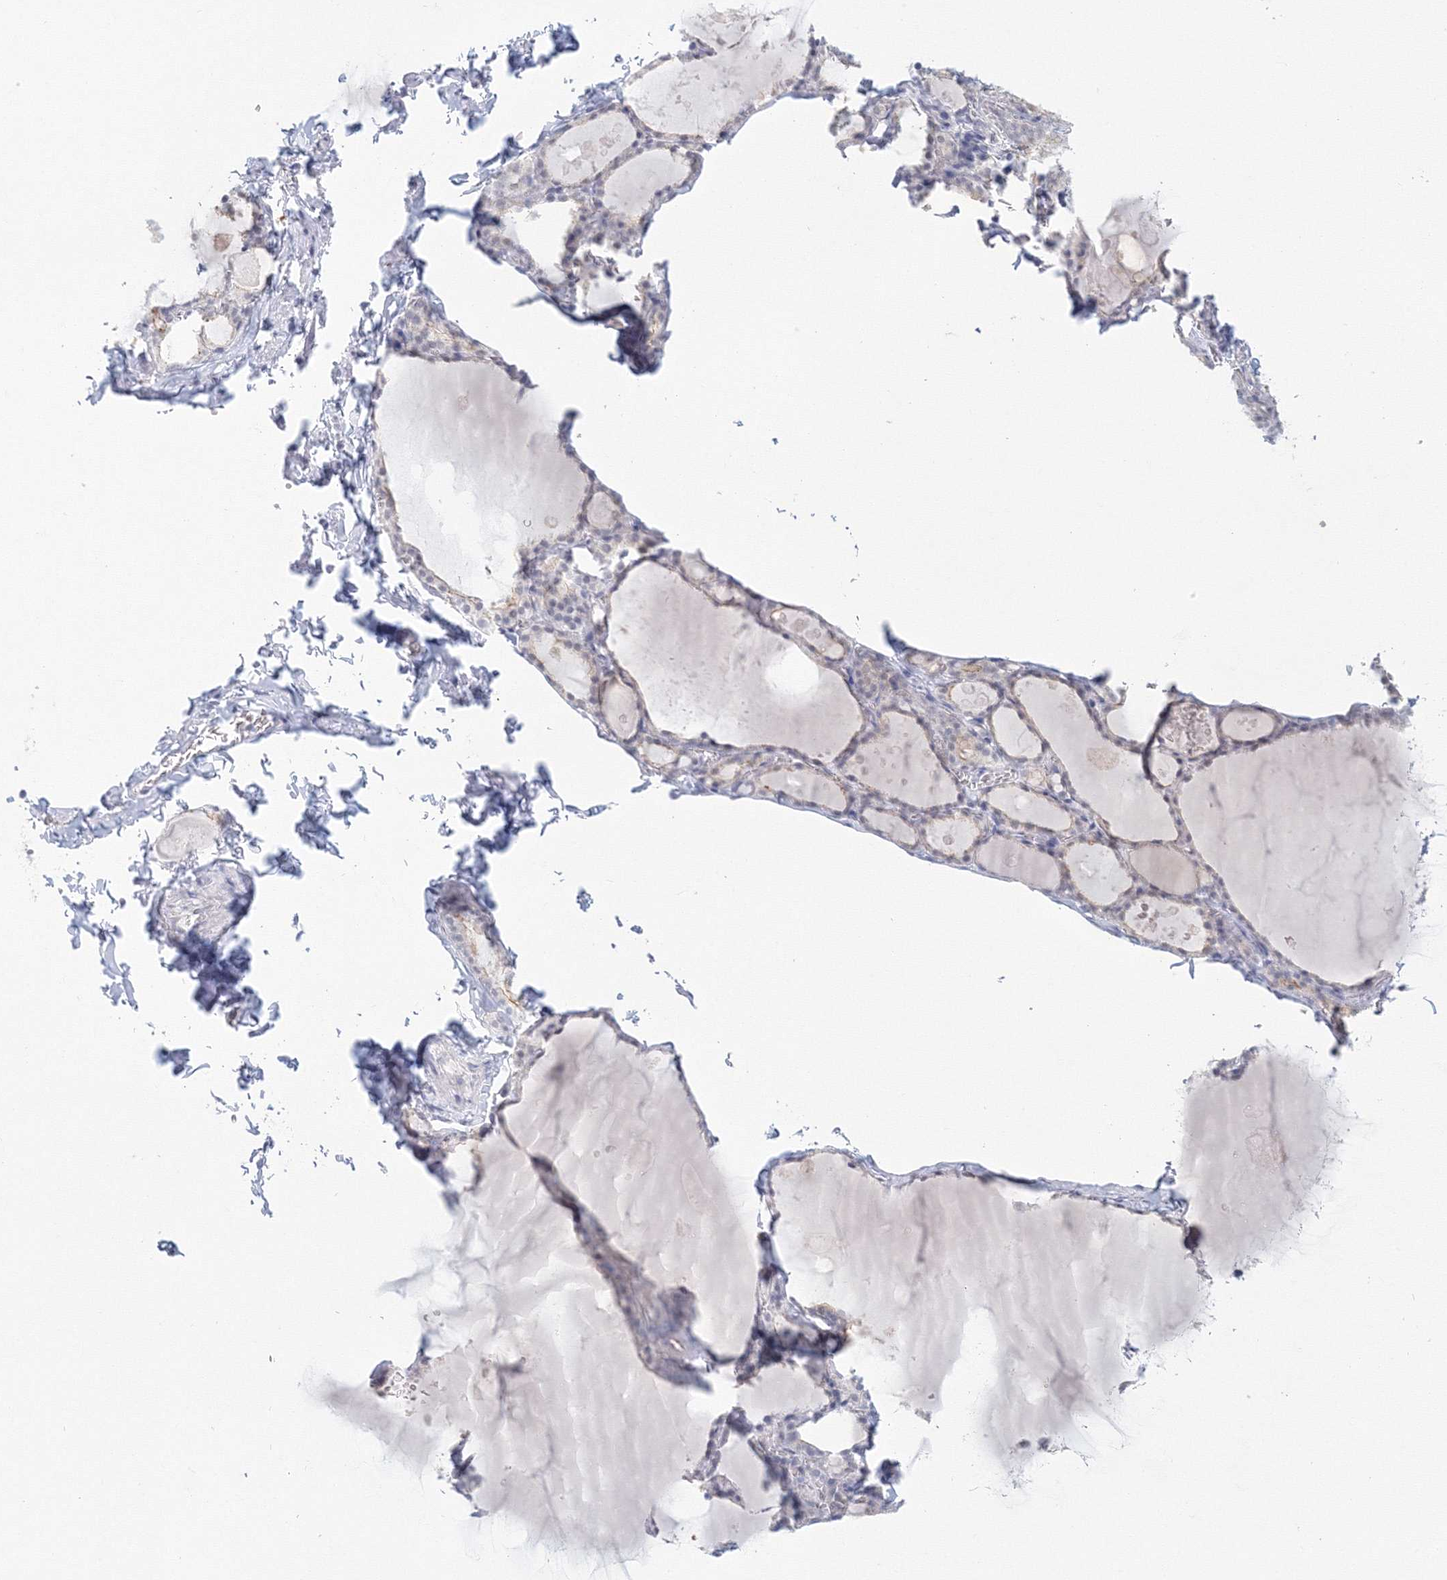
{"staining": {"intensity": "negative", "quantity": "none", "location": "none"}, "tissue": "thyroid gland", "cell_type": "Glandular cells", "image_type": "normal", "snomed": [{"axis": "morphology", "description": "Normal tissue, NOS"}, {"axis": "topography", "description": "Thyroid gland"}], "caption": "Immunohistochemistry of unremarkable thyroid gland reveals no positivity in glandular cells.", "gene": "VSIG1", "patient": {"sex": "male", "age": 56}}